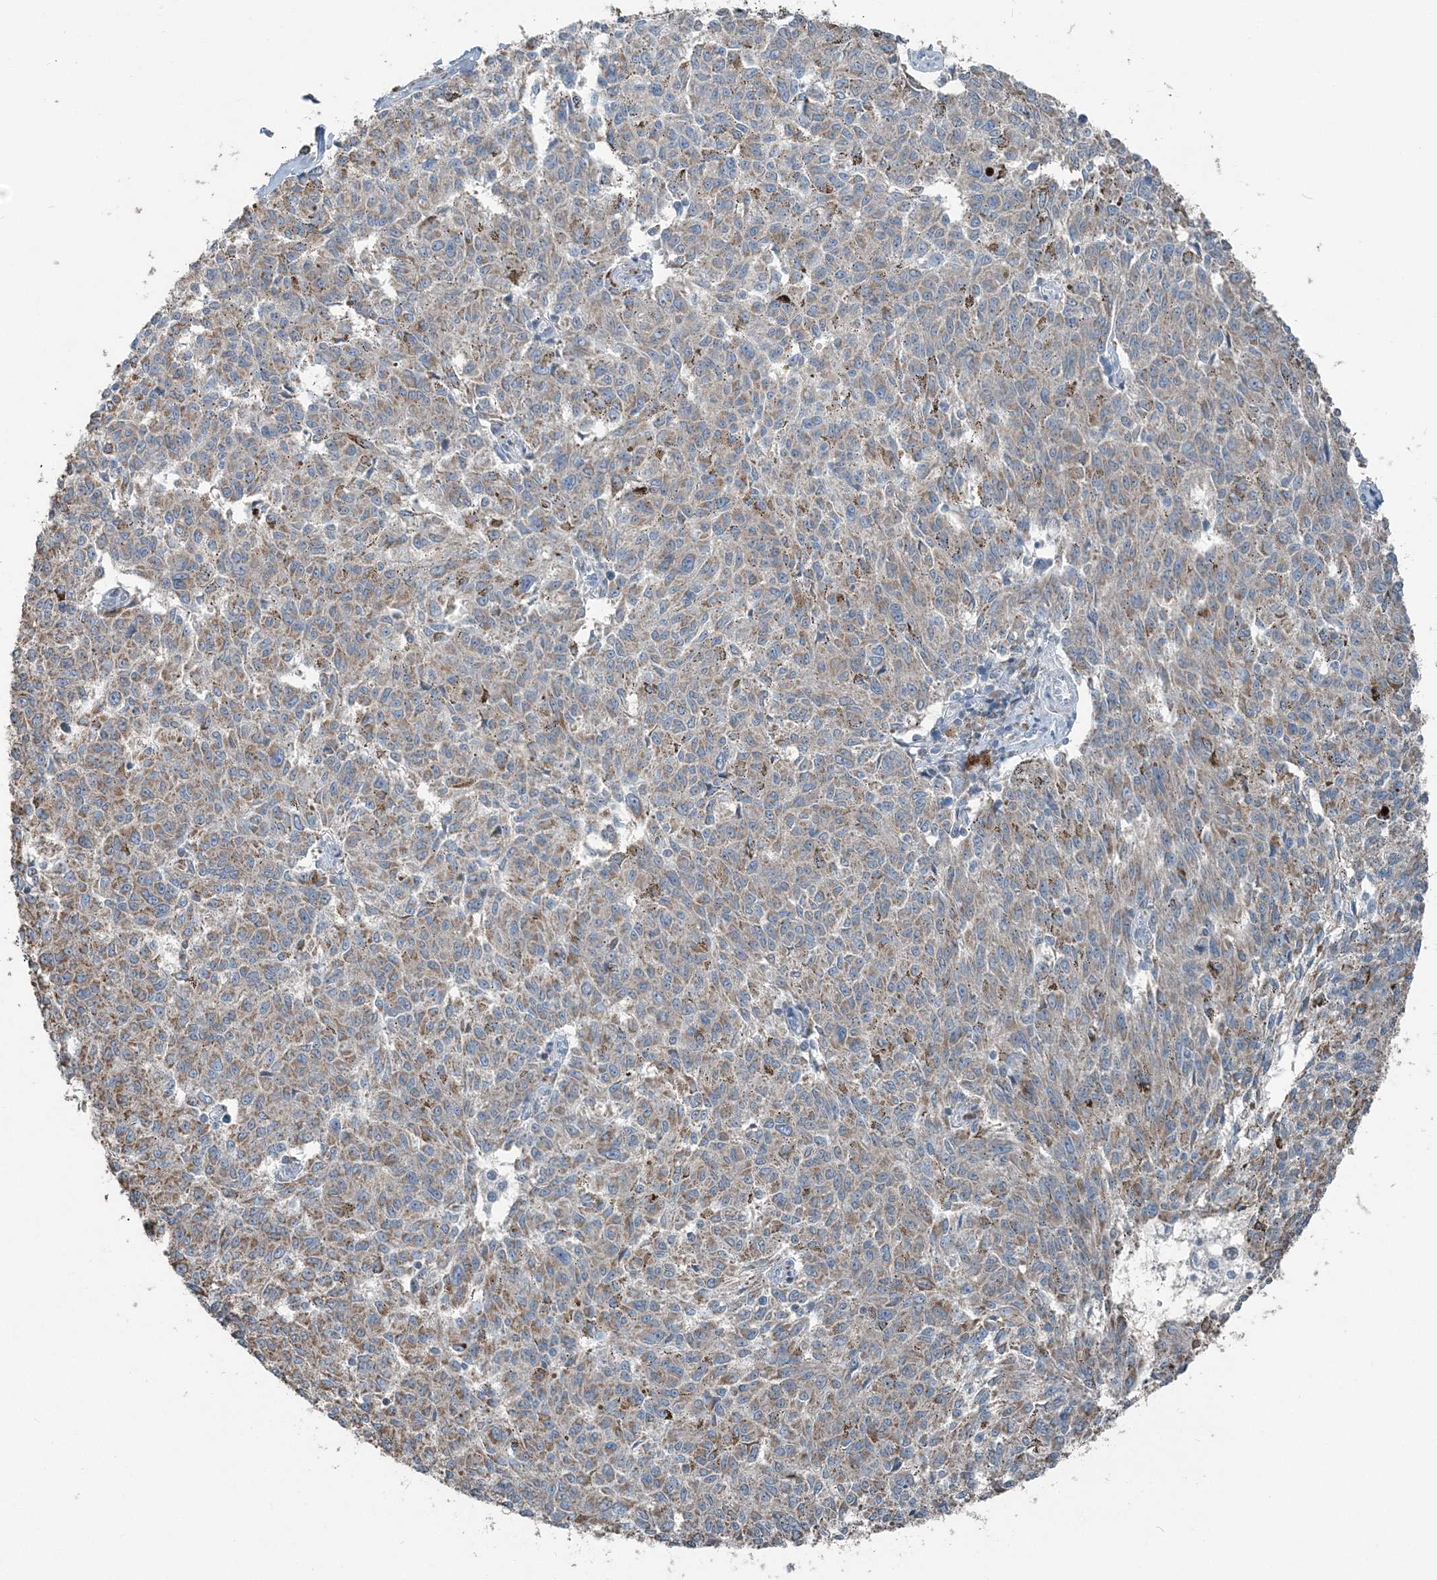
{"staining": {"intensity": "weak", "quantity": "25%-75%", "location": "cytoplasmic/membranous"}, "tissue": "melanoma", "cell_type": "Tumor cells", "image_type": "cancer", "snomed": [{"axis": "morphology", "description": "Malignant melanoma, NOS"}, {"axis": "topography", "description": "Skin"}], "caption": "About 25%-75% of tumor cells in melanoma show weak cytoplasmic/membranous protein expression as visualized by brown immunohistochemical staining.", "gene": "SUCLG1", "patient": {"sex": "female", "age": 72}}